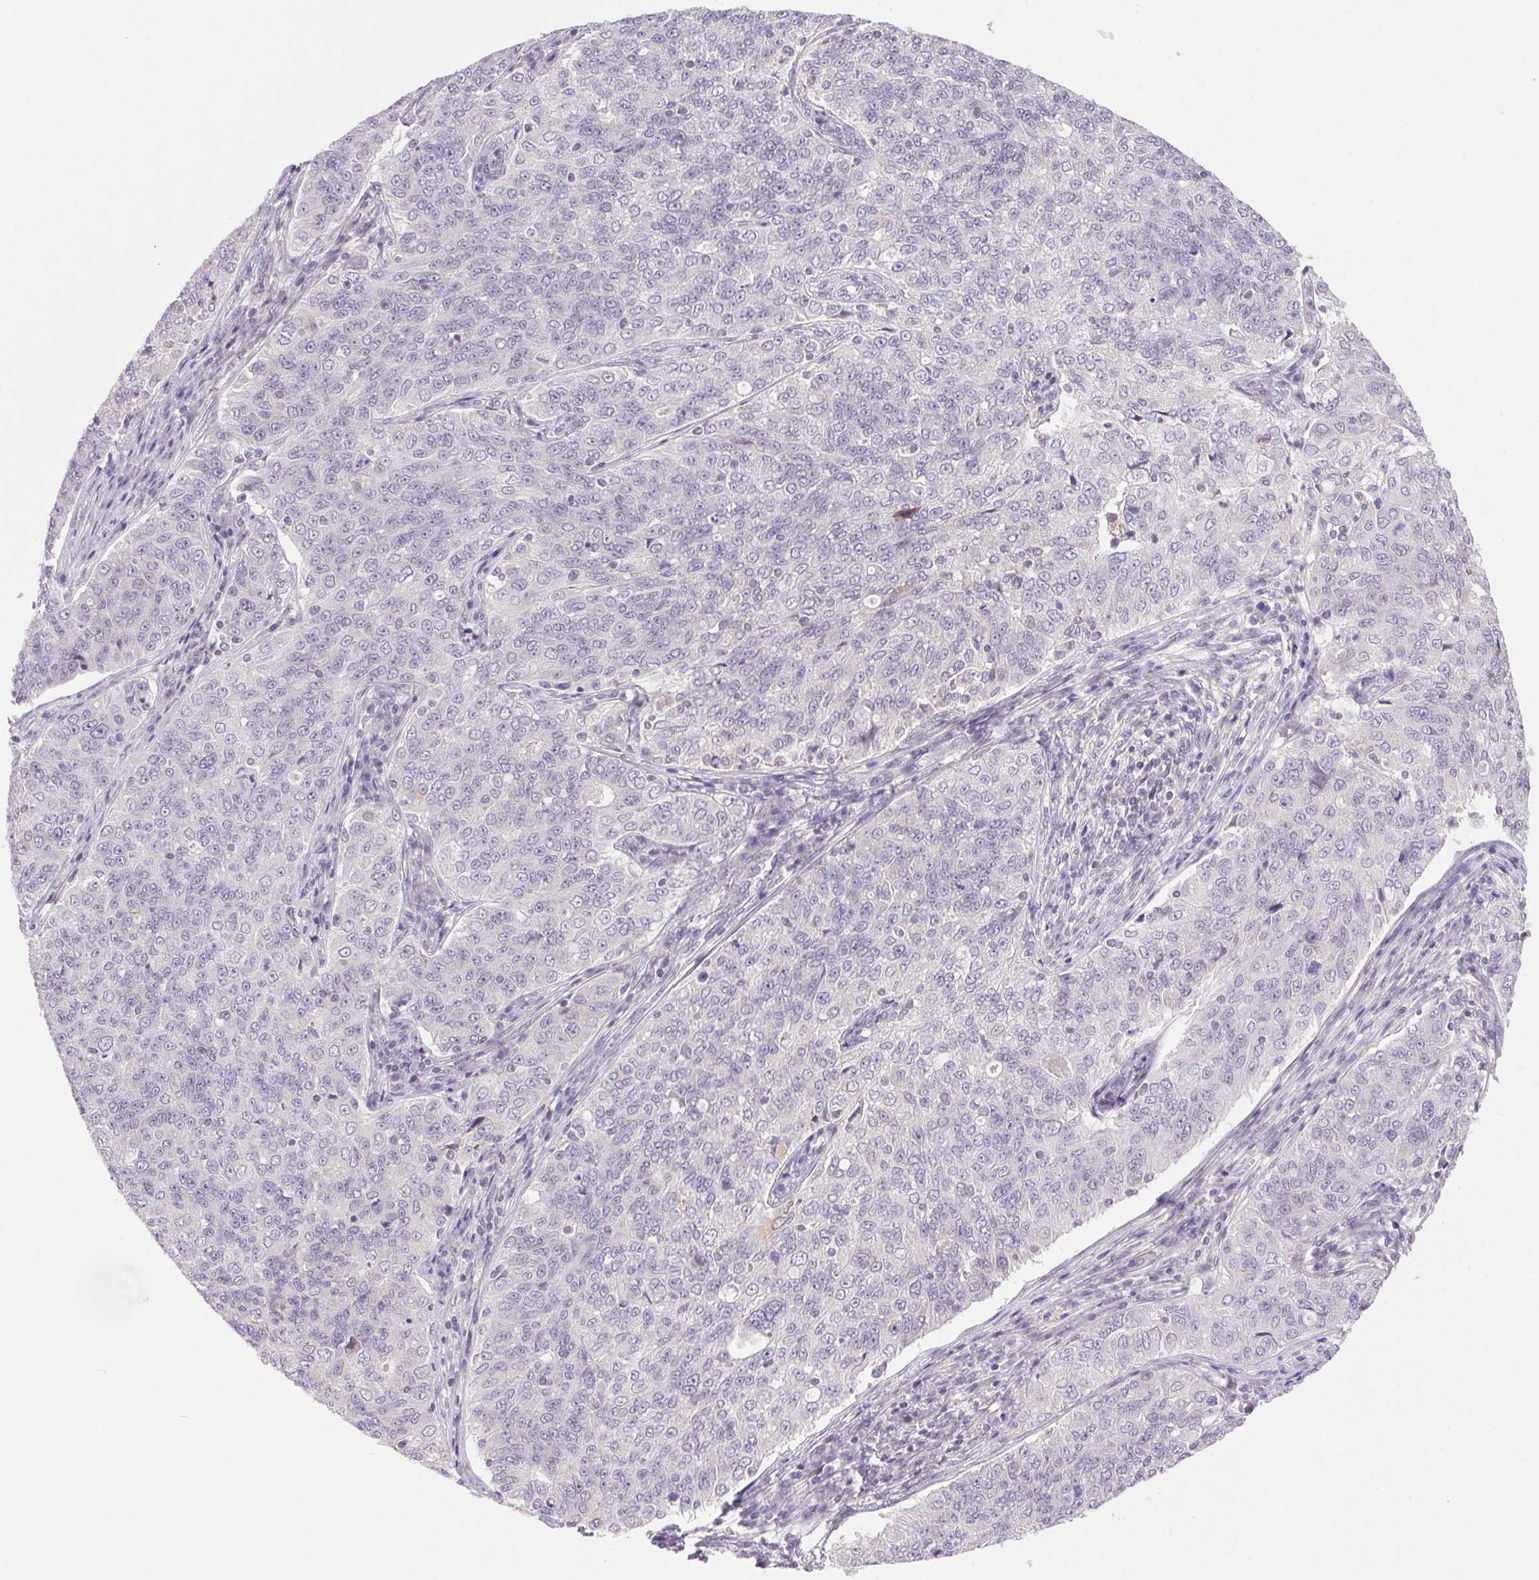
{"staining": {"intensity": "negative", "quantity": "none", "location": "none"}, "tissue": "endometrial cancer", "cell_type": "Tumor cells", "image_type": "cancer", "snomed": [{"axis": "morphology", "description": "Adenocarcinoma, NOS"}, {"axis": "topography", "description": "Endometrium"}], "caption": "DAB (3,3'-diaminobenzidine) immunohistochemical staining of endometrial cancer (adenocarcinoma) reveals no significant expression in tumor cells.", "gene": "SMIM13", "patient": {"sex": "female", "age": 43}}